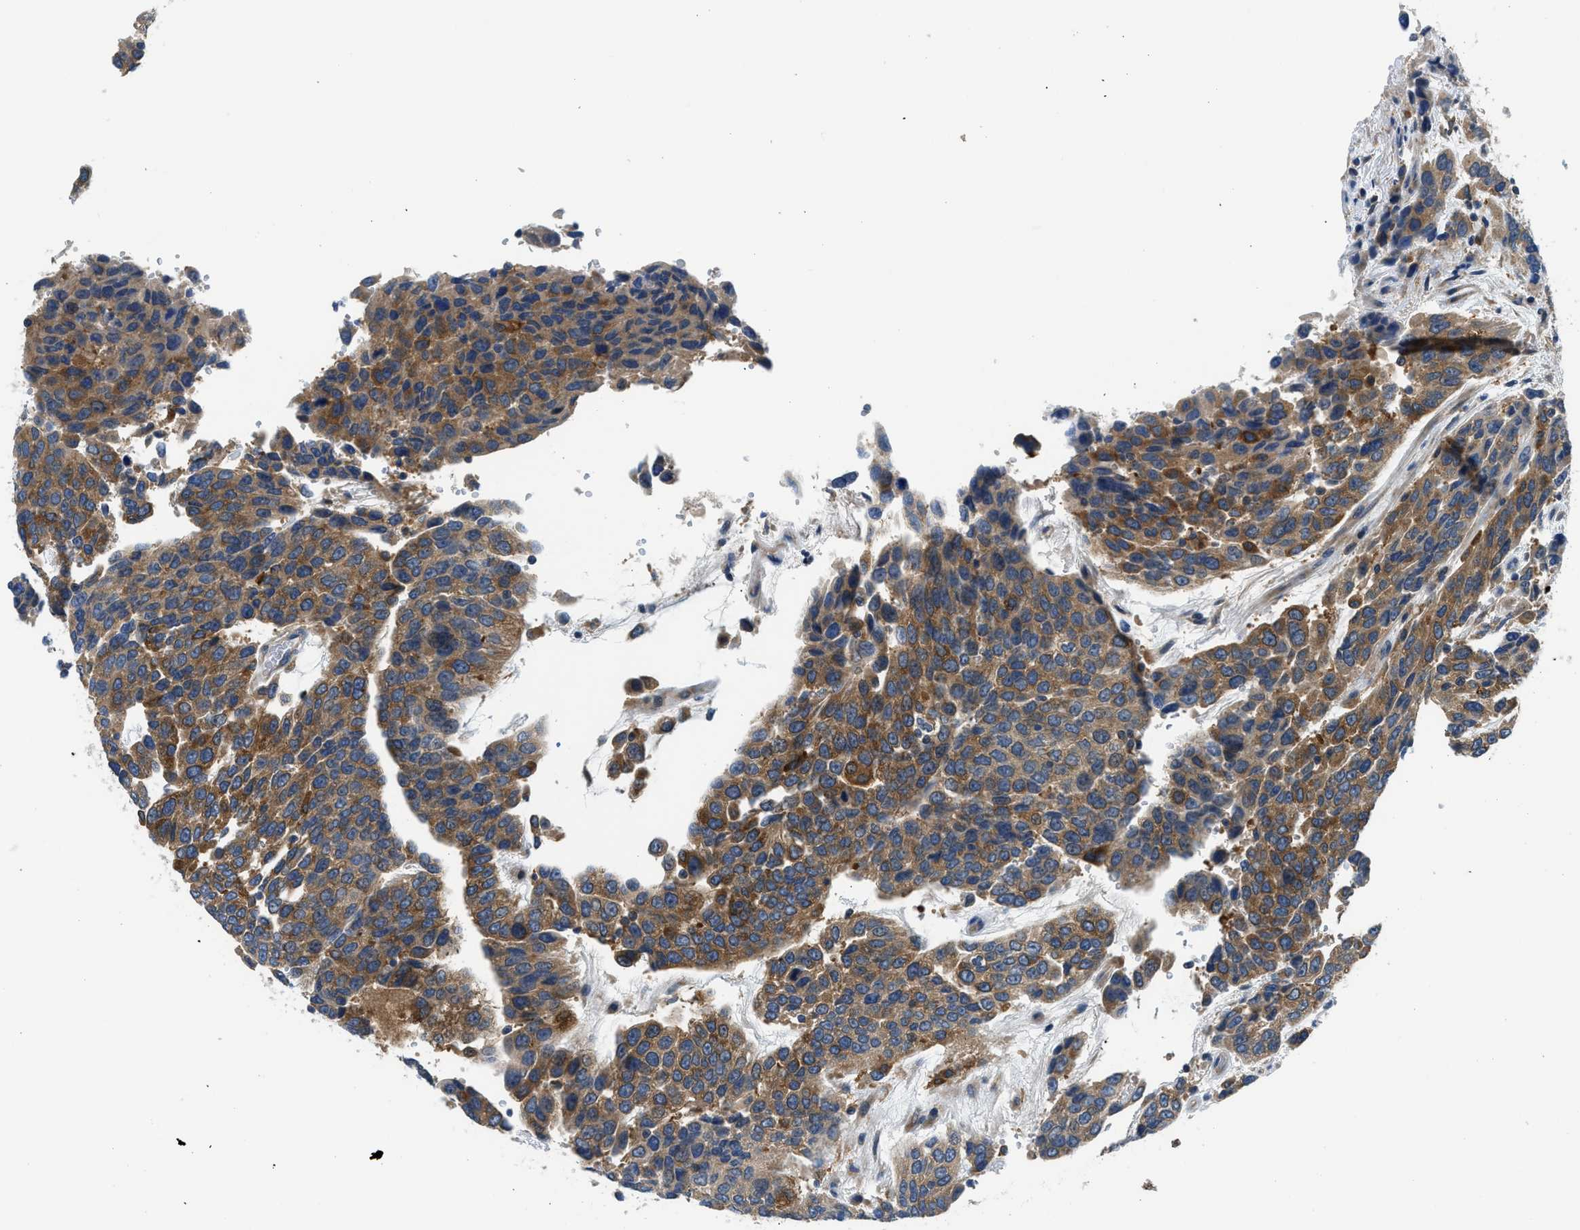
{"staining": {"intensity": "moderate", "quantity": ">75%", "location": "cytoplasmic/membranous"}, "tissue": "urothelial cancer", "cell_type": "Tumor cells", "image_type": "cancer", "snomed": [{"axis": "morphology", "description": "Urothelial carcinoma, High grade"}, {"axis": "topography", "description": "Urinary bladder"}], "caption": "The photomicrograph demonstrates a brown stain indicating the presence of a protein in the cytoplasmic/membranous of tumor cells in urothelial cancer. The protein is stained brown, and the nuclei are stained in blue (DAB IHC with brightfield microscopy, high magnification).", "gene": "LPIN2", "patient": {"sex": "female", "age": 80}}